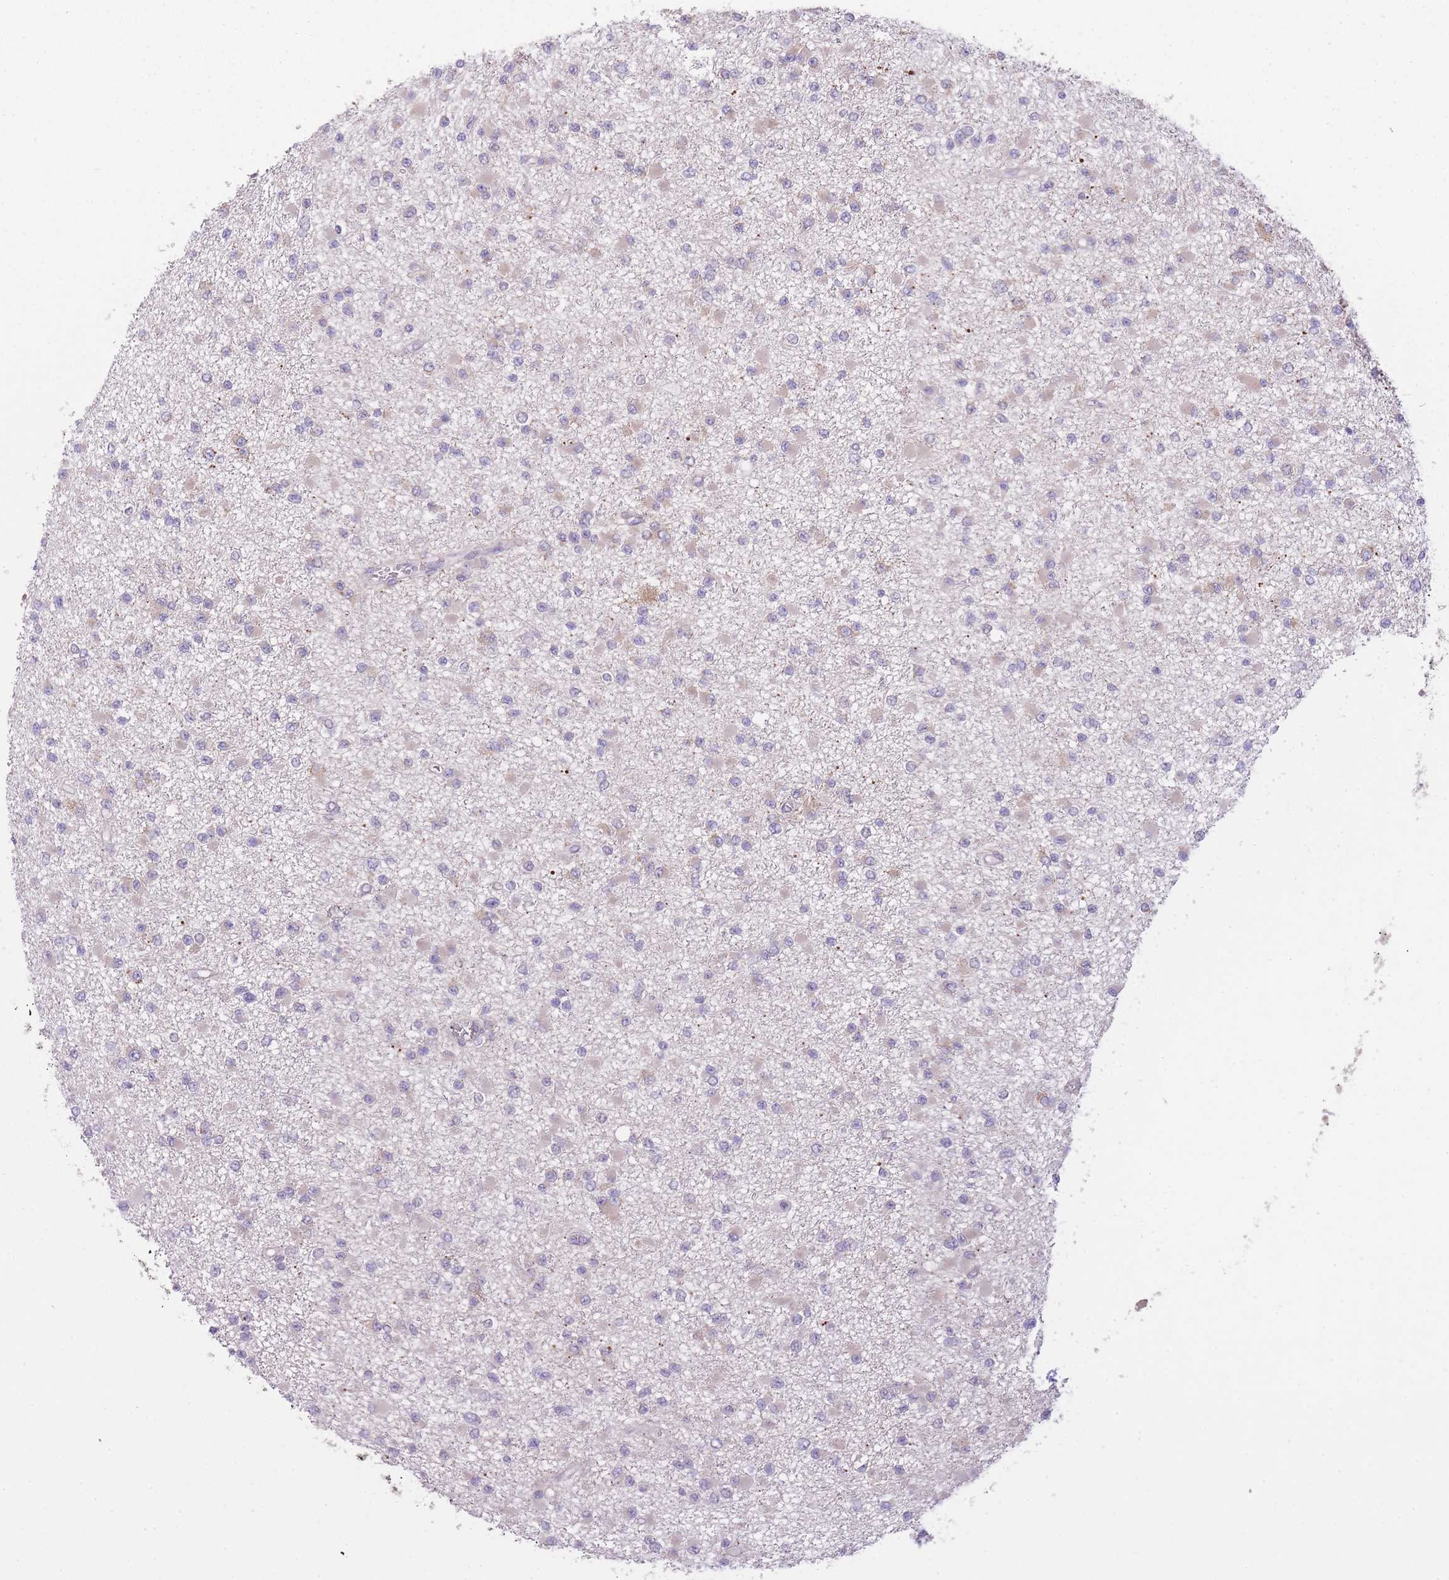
{"staining": {"intensity": "weak", "quantity": "<25%", "location": "cytoplasmic/membranous"}, "tissue": "glioma", "cell_type": "Tumor cells", "image_type": "cancer", "snomed": [{"axis": "morphology", "description": "Glioma, malignant, Low grade"}, {"axis": "topography", "description": "Brain"}], "caption": "This is an immunohistochemistry micrograph of human glioma. There is no staining in tumor cells.", "gene": "CCT6B", "patient": {"sex": "female", "age": 22}}